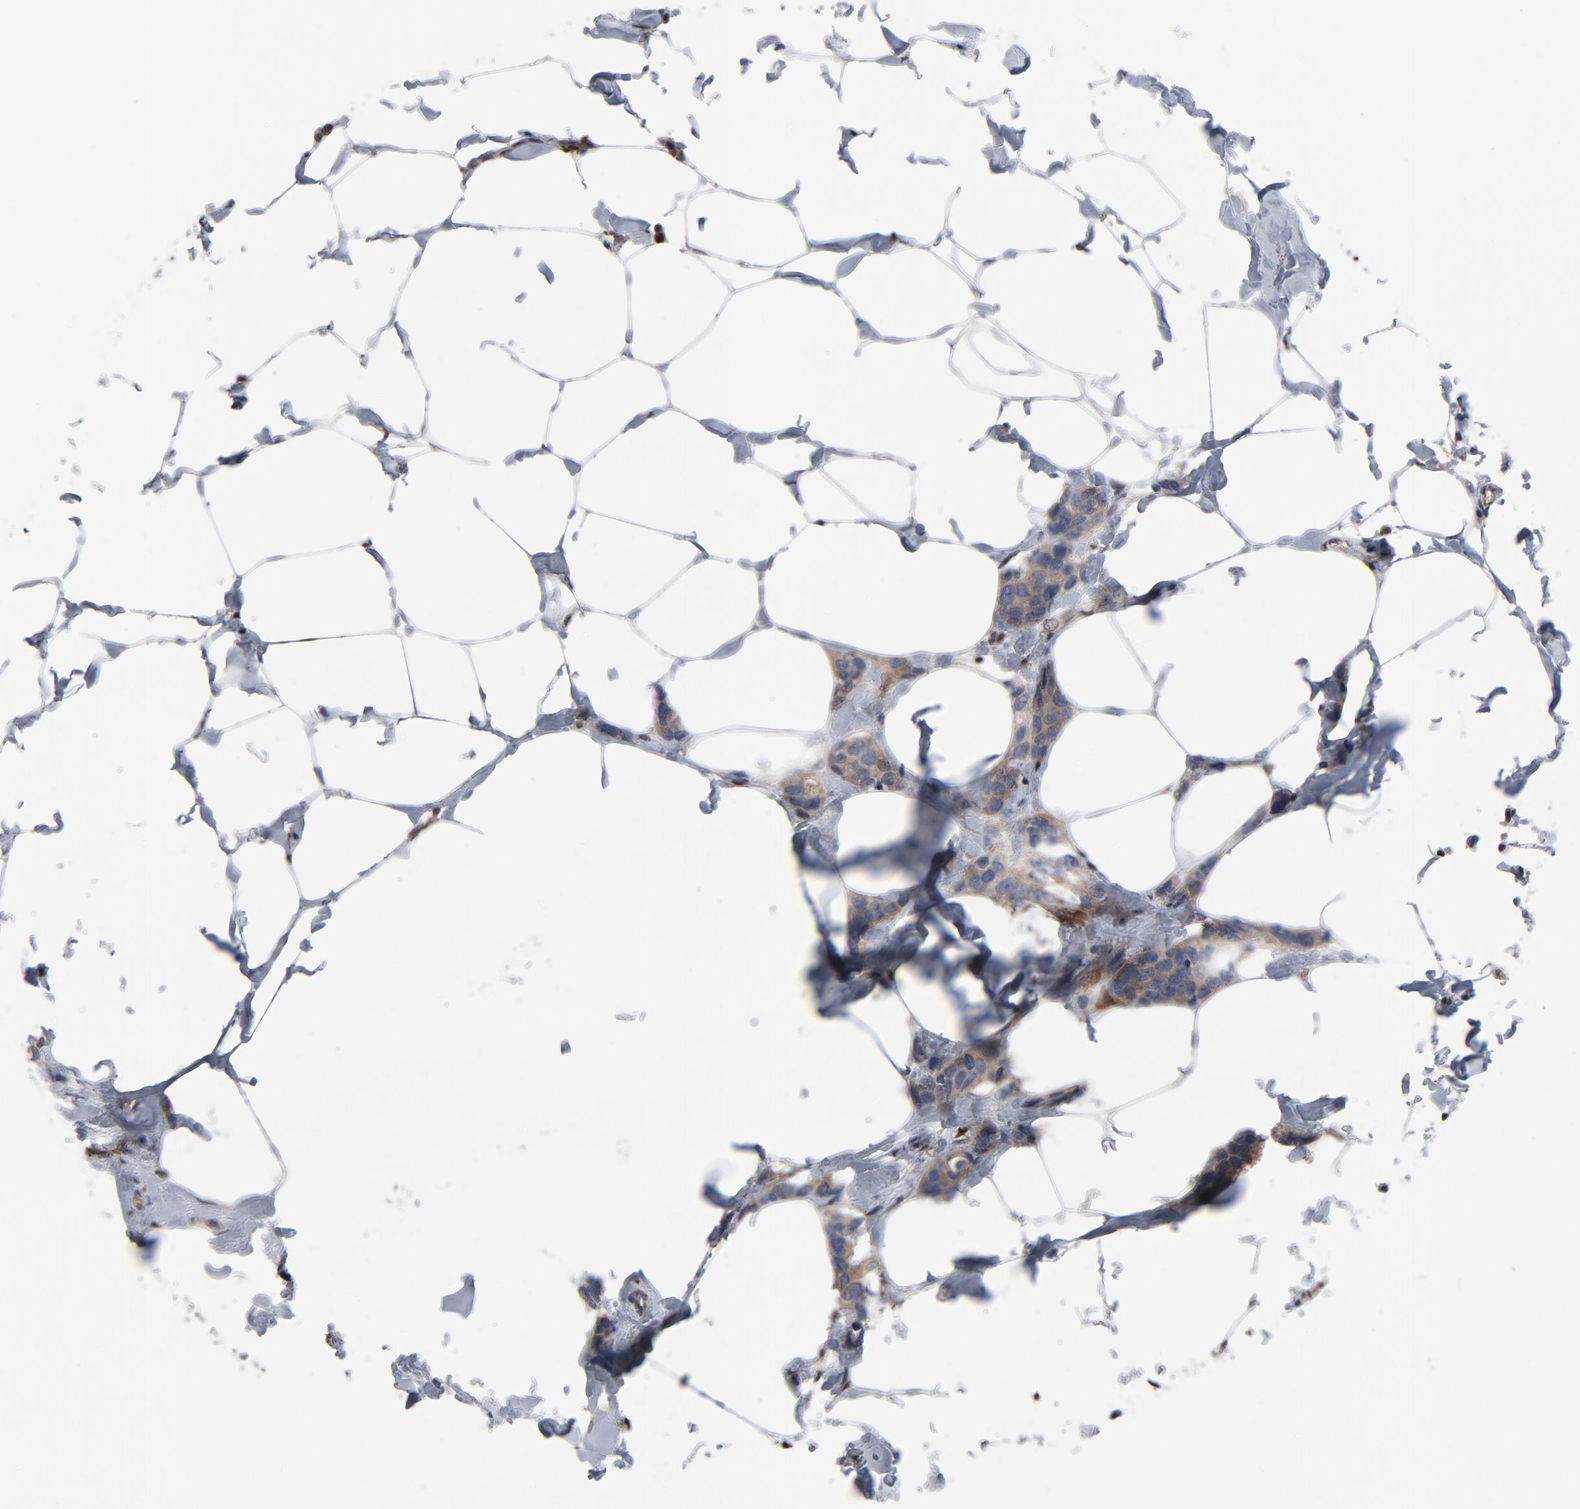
{"staining": {"intensity": "moderate", "quantity": "25%-75%", "location": "cytoplasmic/membranous"}, "tissue": "breast cancer", "cell_type": "Tumor cells", "image_type": "cancer", "snomed": [{"axis": "morphology", "description": "Normal tissue, NOS"}, {"axis": "morphology", "description": "Duct carcinoma"}, {"axis": "topography", "description": "Breast"}], "caption": "Immunohistochemistry (IHC) photomicrograph of human breast cancer (infiltrating ductal carcinoma) stained for a protein (brown), which exhibits medium levels of moderate cytoplasmic/membranous staining in approximately 25%-75% of tumor cells.", "gene": "NFKB1", "patient": {"sex": "female", "age": 50}}